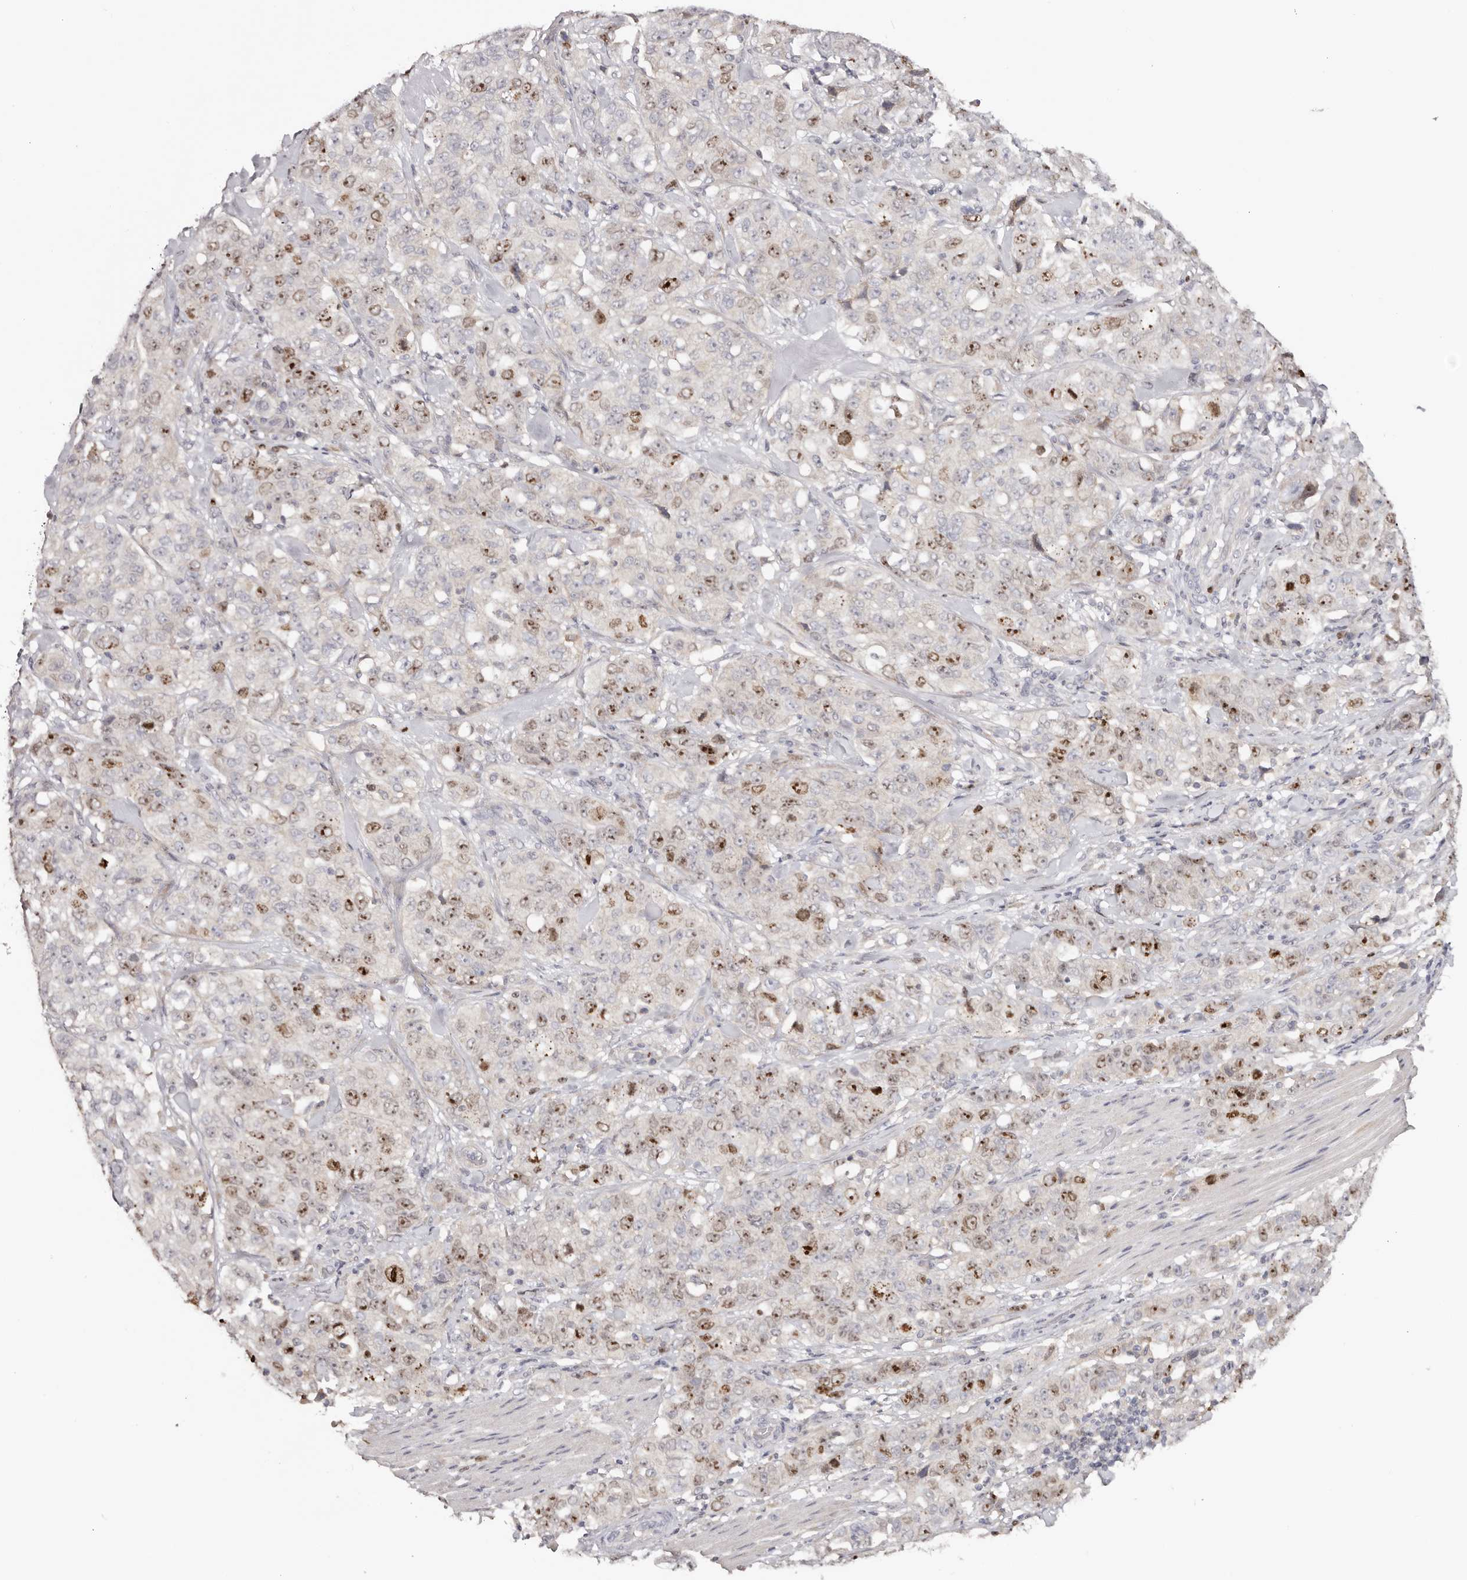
{"staining": {"intensity": "moderate", "quantity": "25%-75%", "location": "nuclear"}, "tissue": "stomach cancer", "cell_type": "Tumor cells", "image_type": "cancer", "snomed": [{"axis": "morphology", "description": "Adenocarcinoma, NOS"}, {"axis": "topography", "description": "Stomach"}], "caption": "Approximately 25%-75% of tumor cells in human adenocarcinoma (stomach) show moderate nuclear protein staining as visualized by brown immunohistochemical staining.", "gene": "CCDC190", "patient": {"sex": "male", "age": 48}}